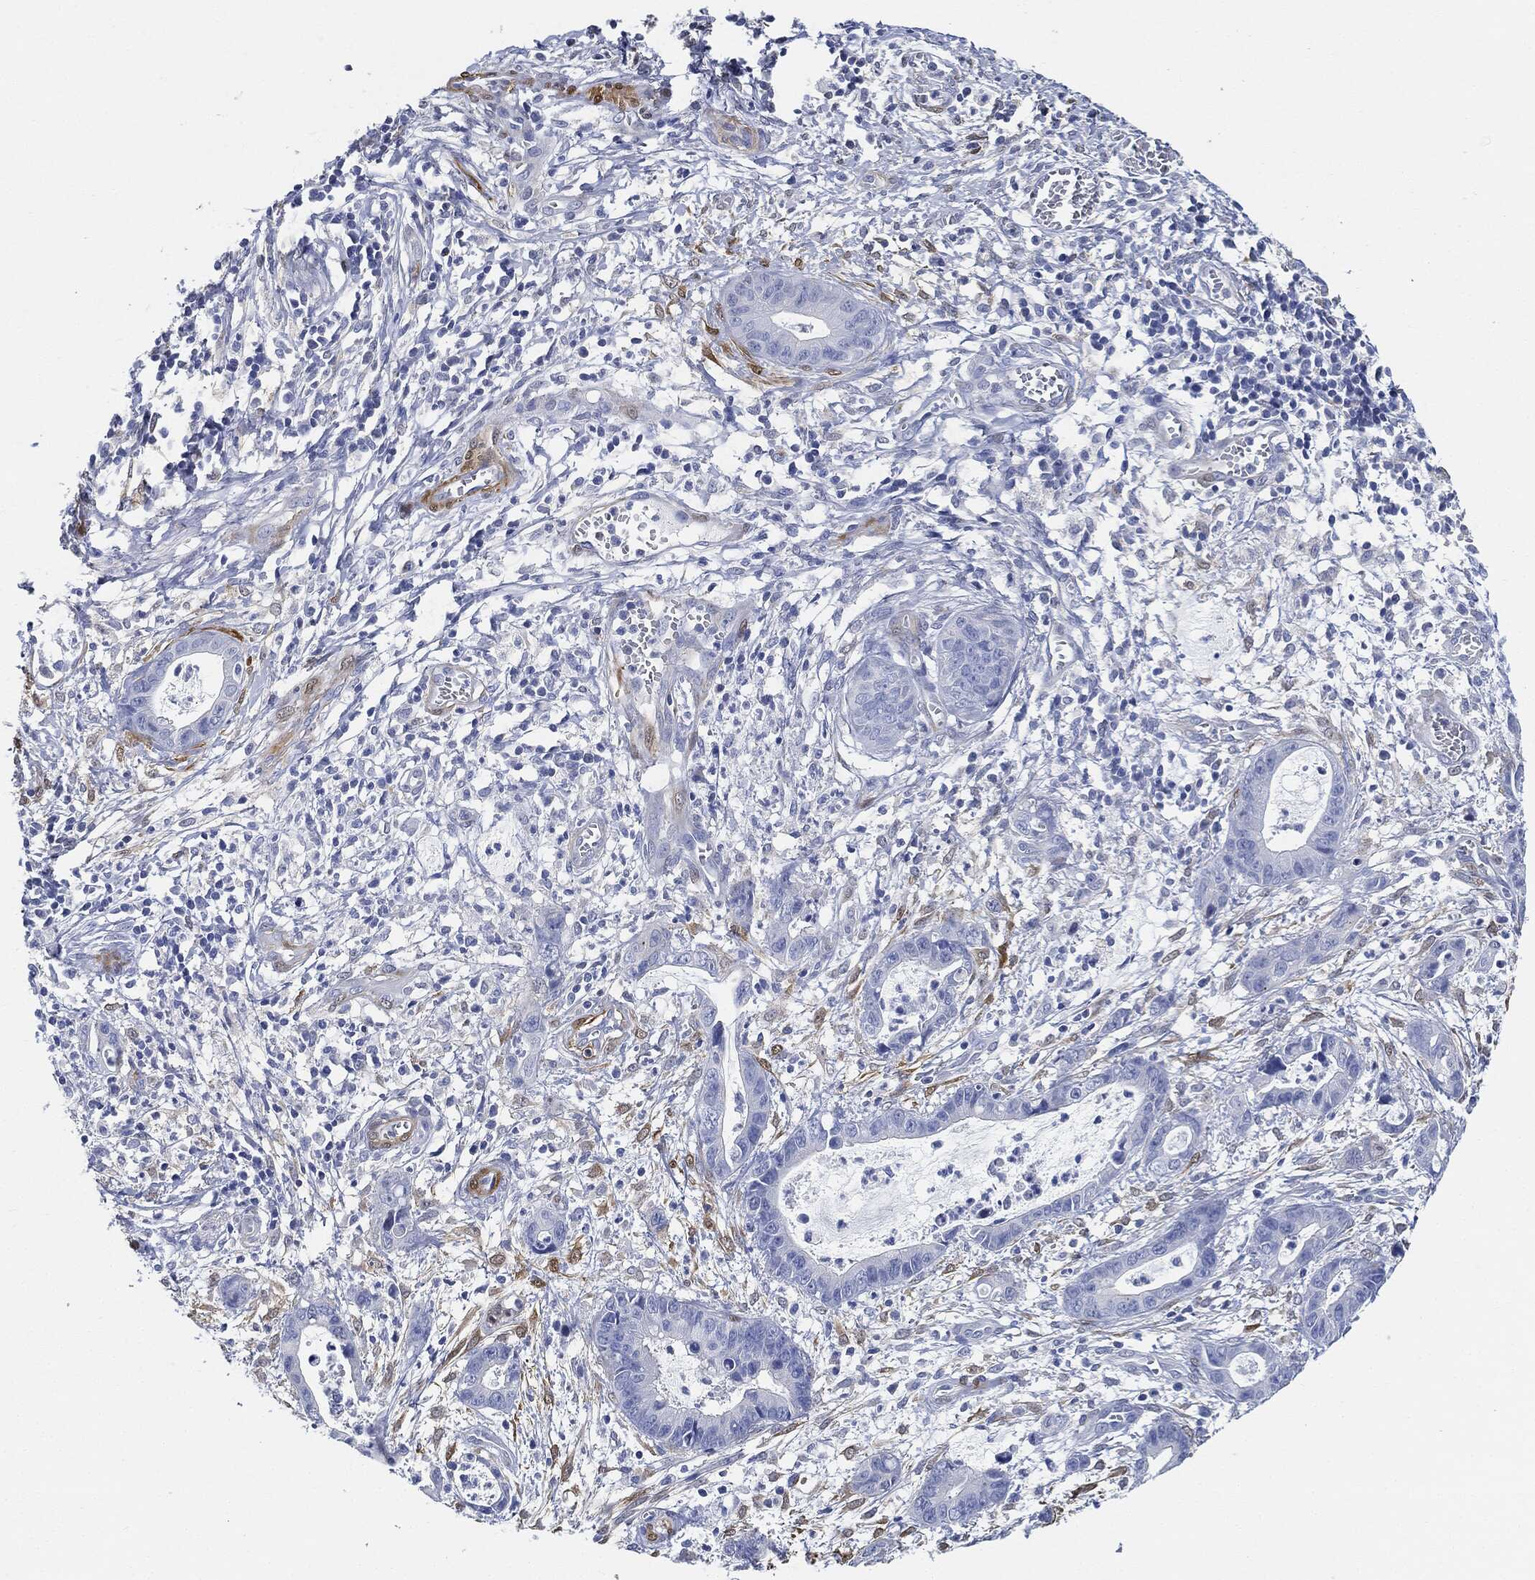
{"staining": {"intensity": "negative", "quantity": "none", "location": "none"}, "tissue": "cervical cancer", "cell_type": "Tumor cells", "image_type": "cancer", "snomed": [{"axis": "morphology", "description": "Adenocarcinoma, NOS"}, {"axis": "topography", "description": "Cervix"}], "caption": "High power microscopy histopathology image of an IHC micrograph of adenocarcinoma (cervical), revealing no significant positivity in tumor cells.", "gene": "TAGLN", "patient": {"sex": "female", "age": 44}}